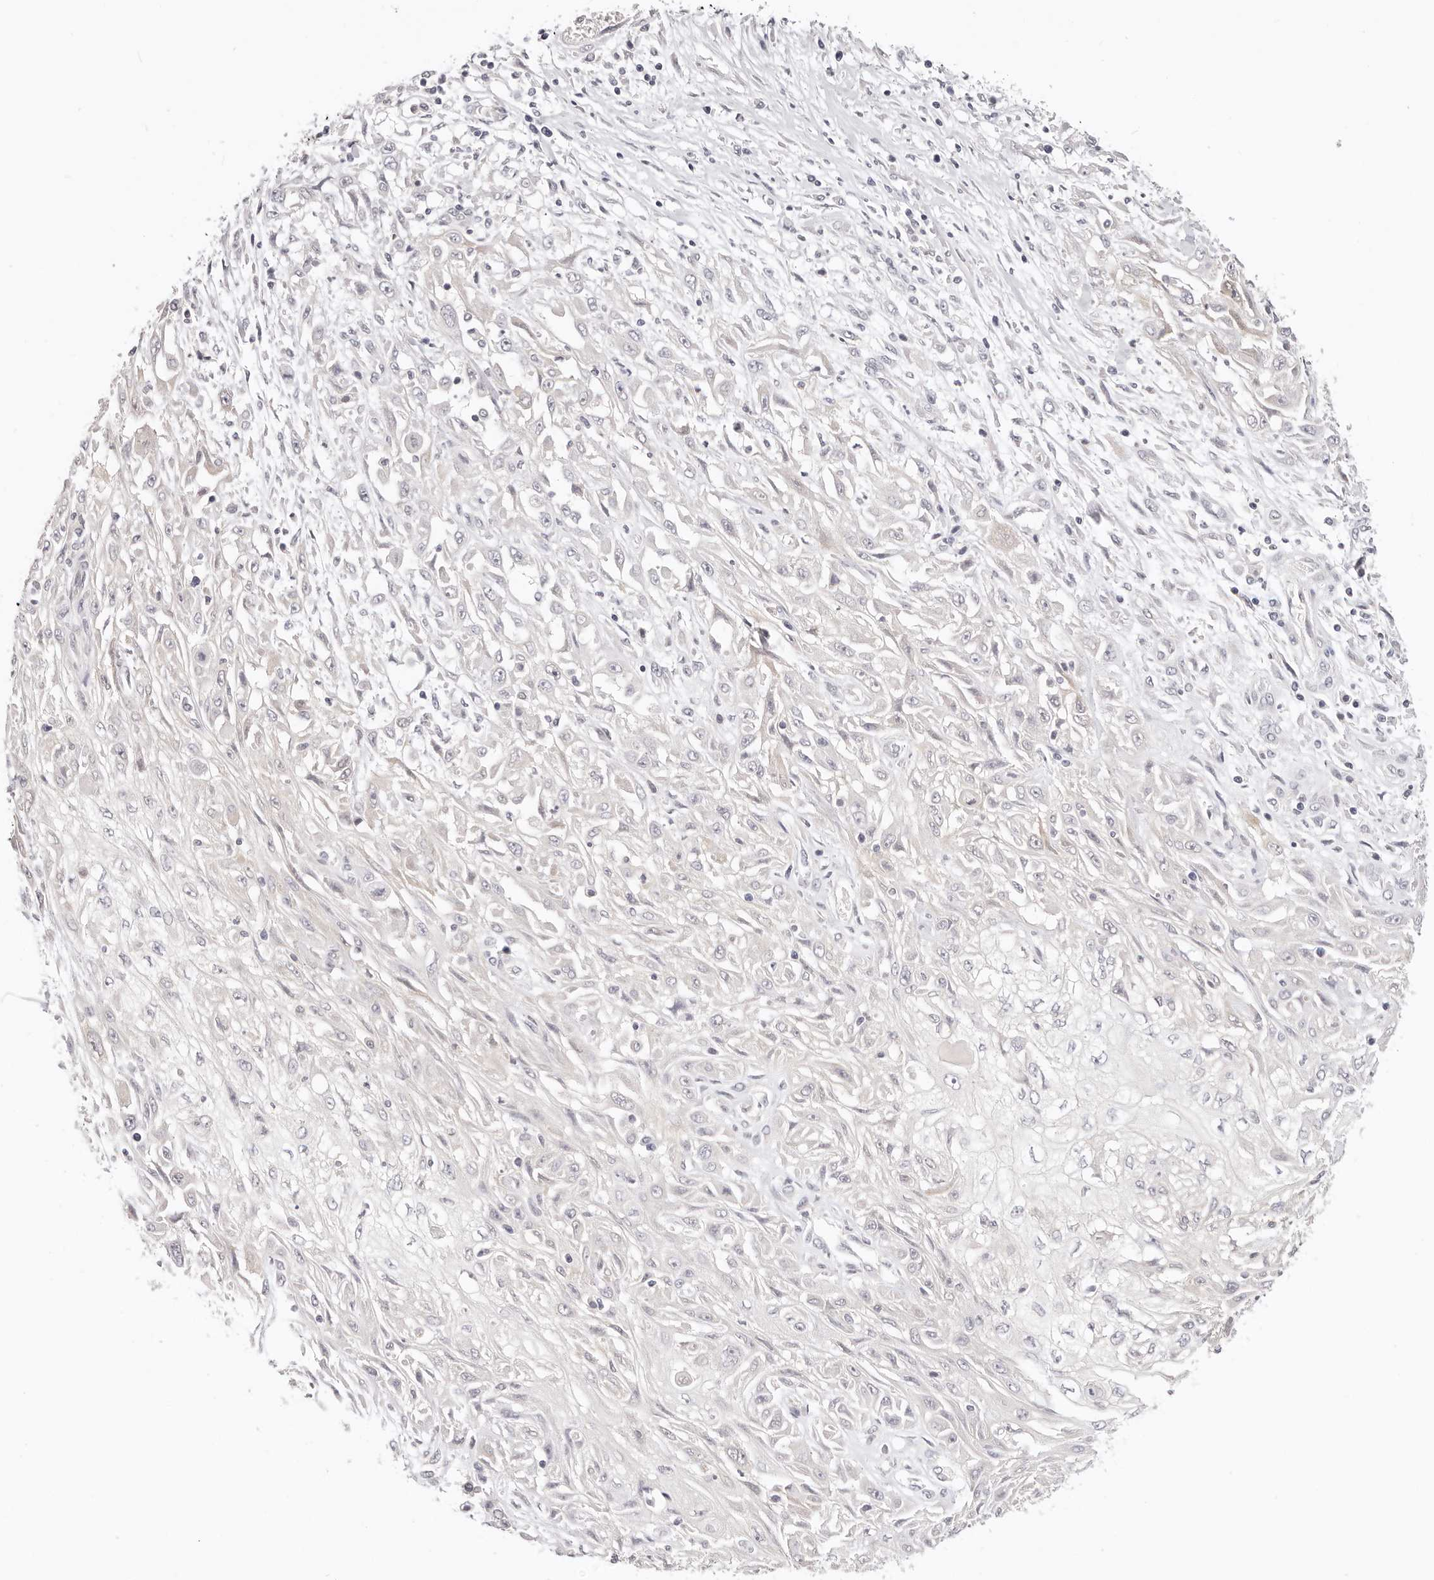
{"staining": {"intensity": "negative", "quantity": "none", "location": "none"}, "tissue": "skin cancer", "cell_type": "Tumor cells", "image_type": "cancer", "snomed": [{"axis": "morphology", "description": "Squamous cell carcinoma, NOS"}, {"axis": "morphology", "description": "Squamous cell carcinoma, metastatic, NOS"}, {"axis": "topography", "description": "Skin"}, {"axis": "topography", "description": "Lymph node"}], "caption": "The micrograph reveals no staining of tumor cells in skin cancer.", "gene": "GGPS1", "patient": {"sex": "male", "age": 75}}